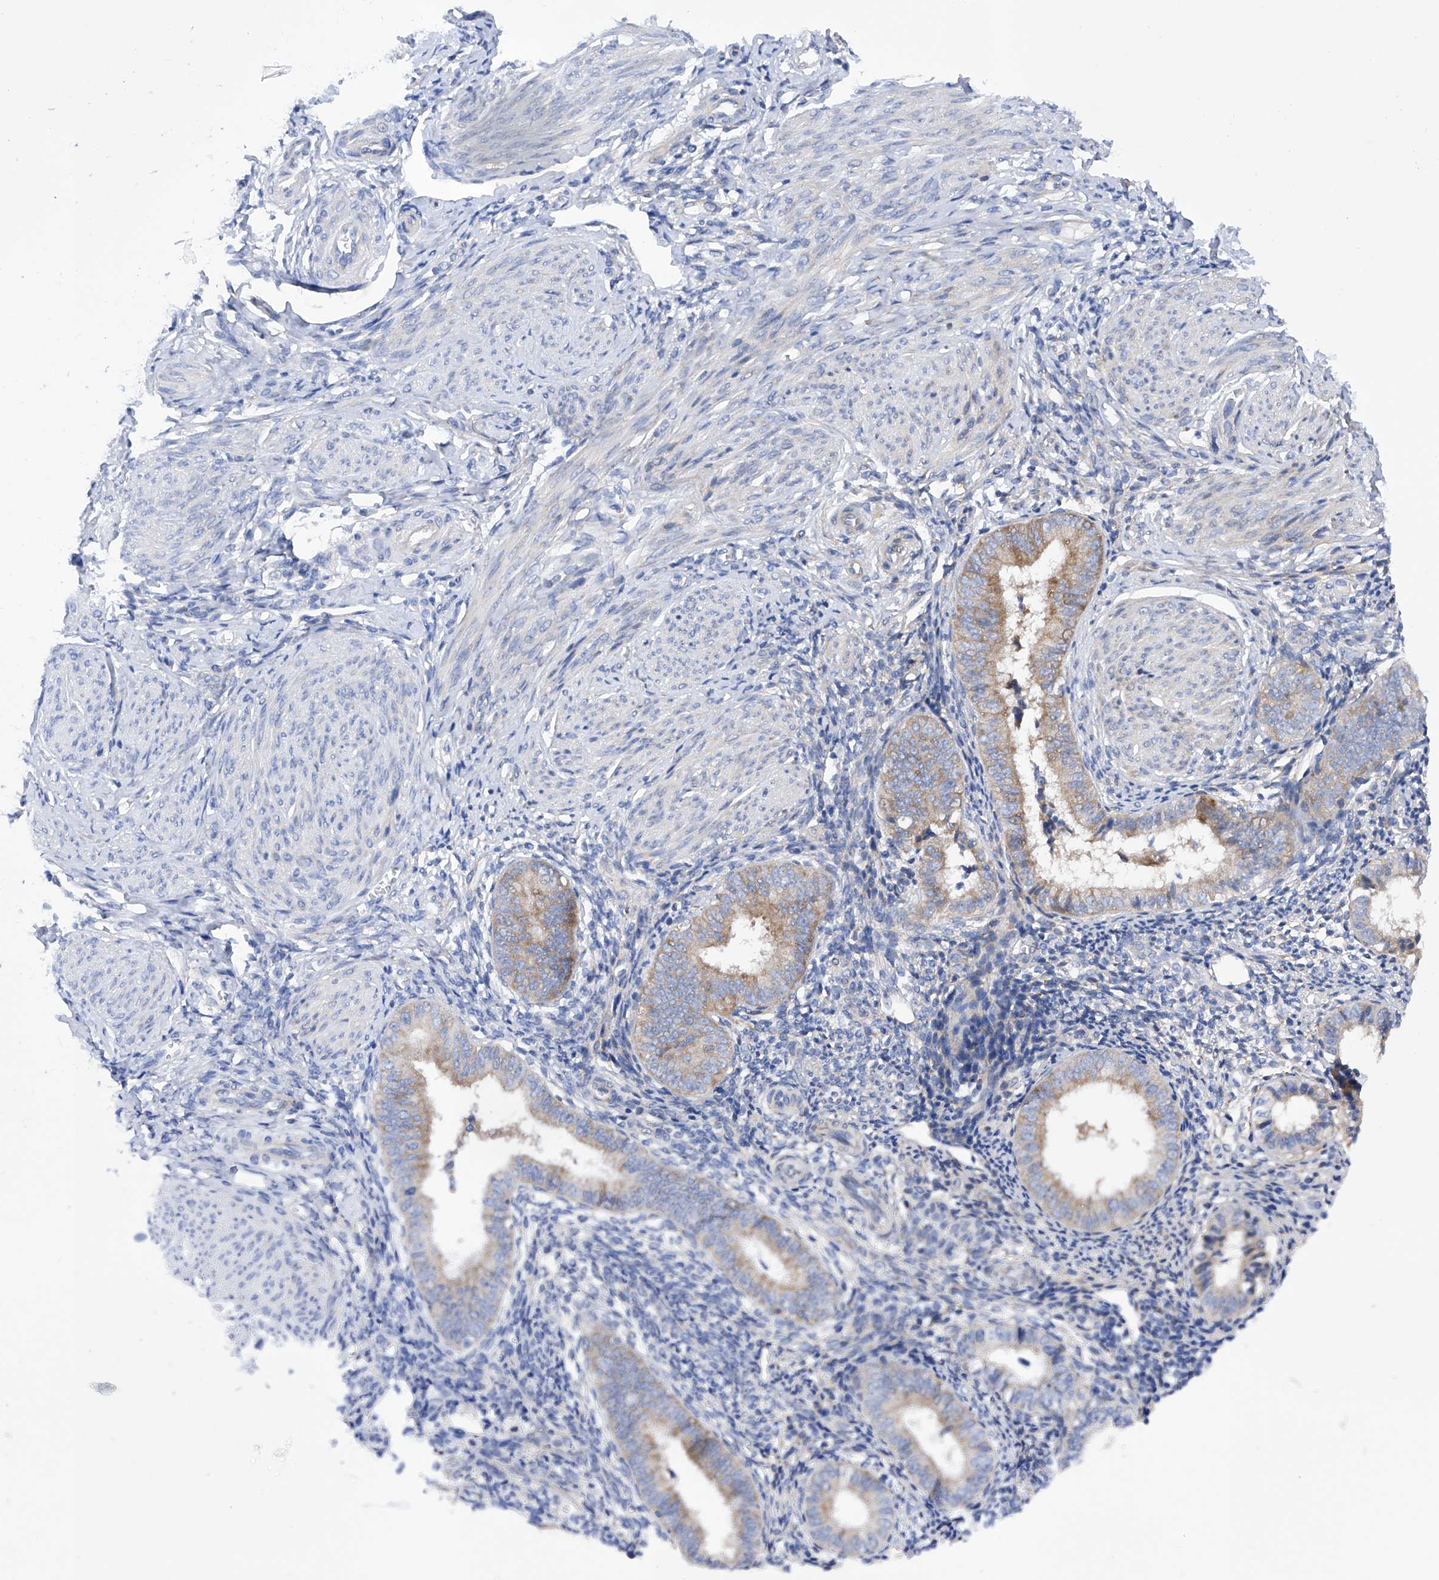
{"staining": {"intensity": "negative", "quantity": "none", "location": "none"}, "tissue": "endometrium", "cell_type": "Cells in endometrial stroma", "image_type": "normal", "snomed": [{"axis": "morphology", "description": "Normal tissue, NOS"}, {"axis": "topography", "description": "Uterus"}, {"axis": "topography", "description": "Endometrium"}], "caption": "This is a micrograph of IHC staining of unremarkable endometrium, which shows no expression in cells in endometrial stroma.", "gene": "INPP5B", "patient": {"sex": "female", "age": 48}}